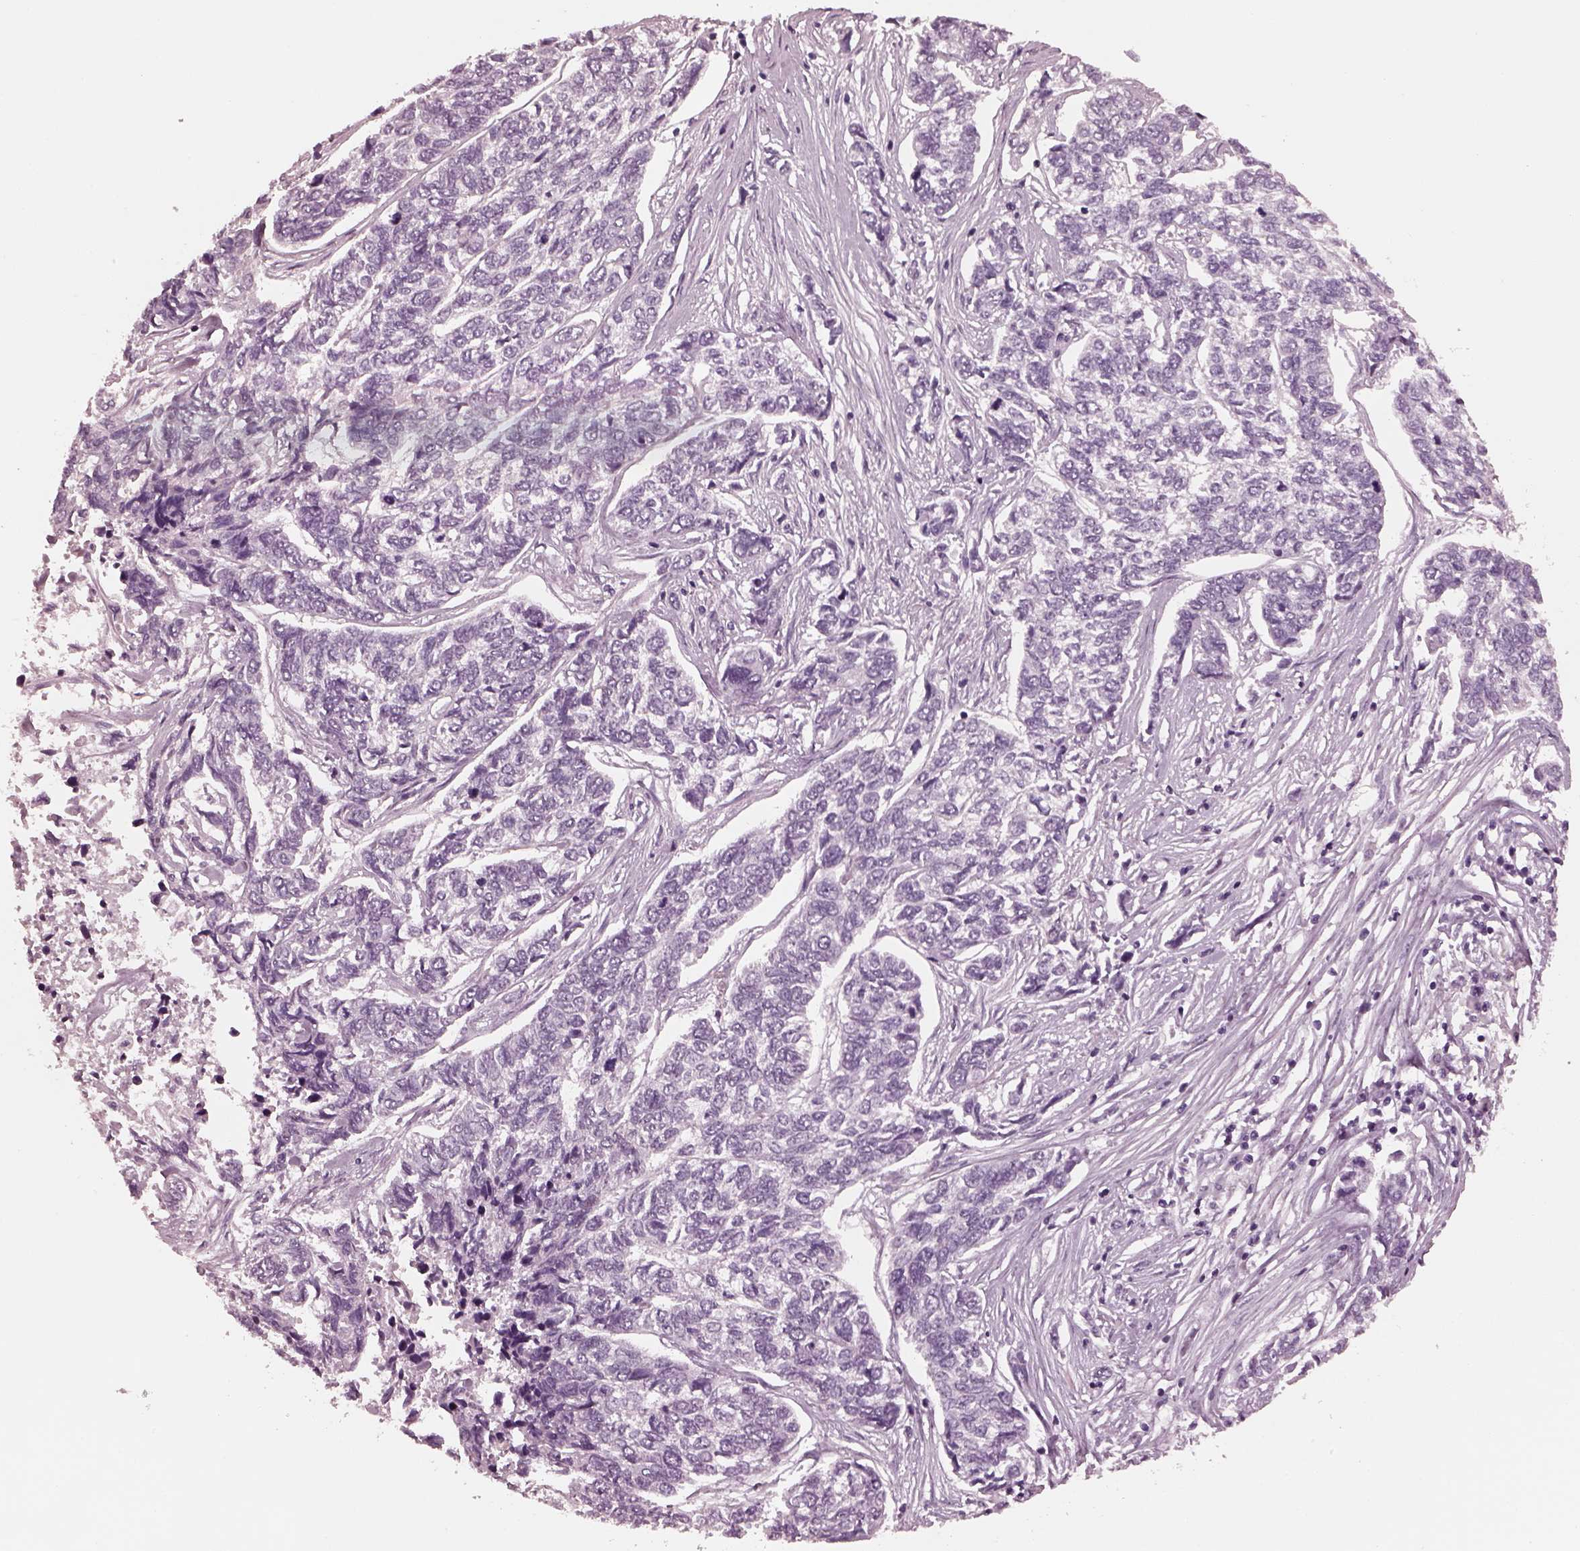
{"staining": {"intensity": "negative", "quantity": "none", "location": "none"}, "tissue": "skin cancer", "cell_type": "Tumor cells", "image_type": "cancer", "snomed": [{"axis": "morphology", "description": "Basal cell carcinoma"}, {"axis": "topography", "description": "Skin"}], "caption": "Immunohistochemical staining of human basal cell carcinoma (skin) reveals no significant positivity in tumor cells.", "gene": "CGA", "patient": {"sex": "female", "age": 65}}